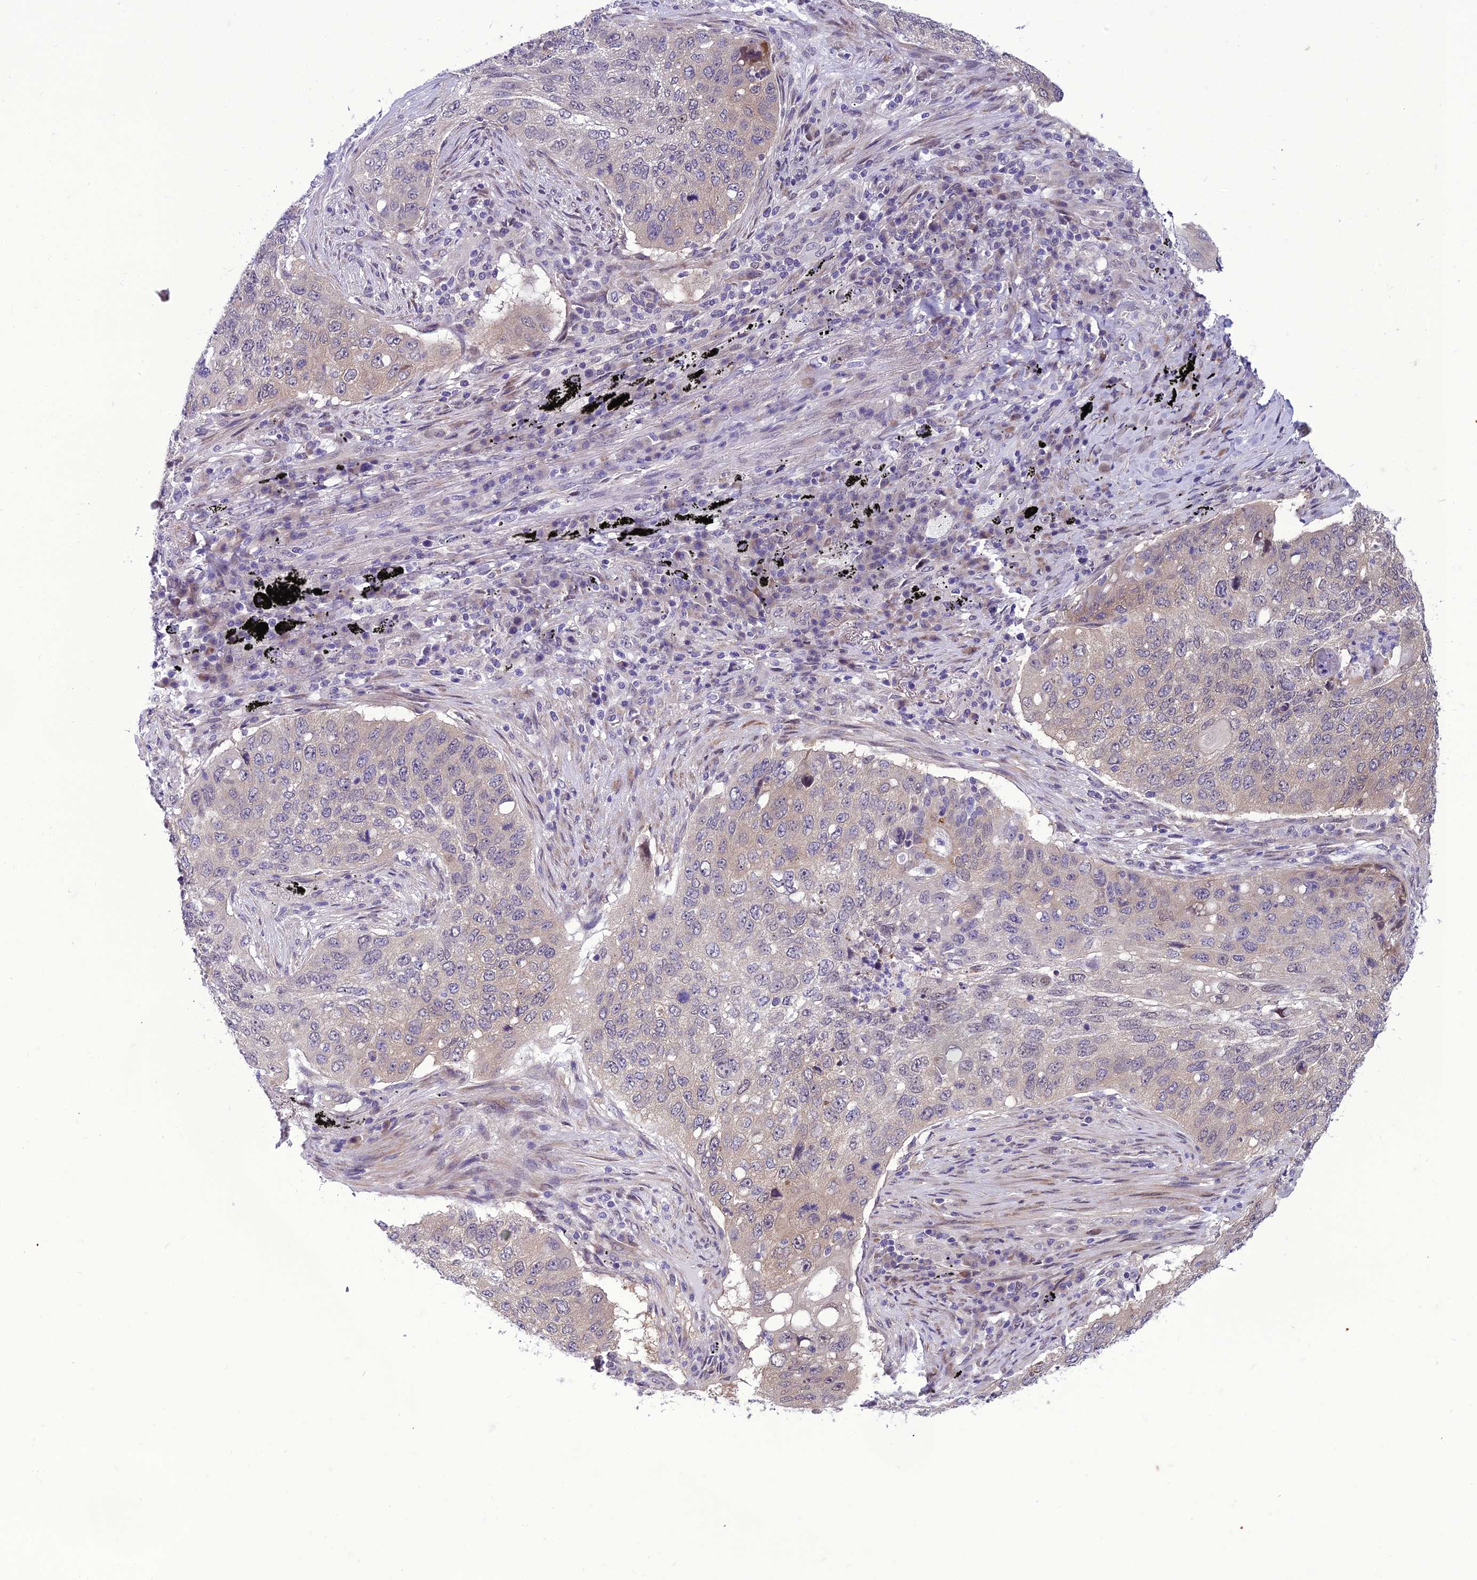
{"staining": {"intensity": "weak", "quantity": "<25%", "location": "cytoplasmic/membranous"}, "tissue": "lung cancer", "cell_type": "Tumor cells", "image_type": "cancer", "snomed": [{"axis": "morphology", "description": "Squamous cell carcinoma, NOS"}, {"axis": "topography", "description": "Lung"}], "caption": "DAB (3,3'-diaminobenzidine) immunohistochemical staining of squamous cell carcinoma (lung) displays no significant positivity in tumor cells. The staining is performed using DAB brown chromogen with nuclei counter-stained in using hematoxylin.", "gene": "GAB4", "patient": {"sex": "female", "age": 63}}